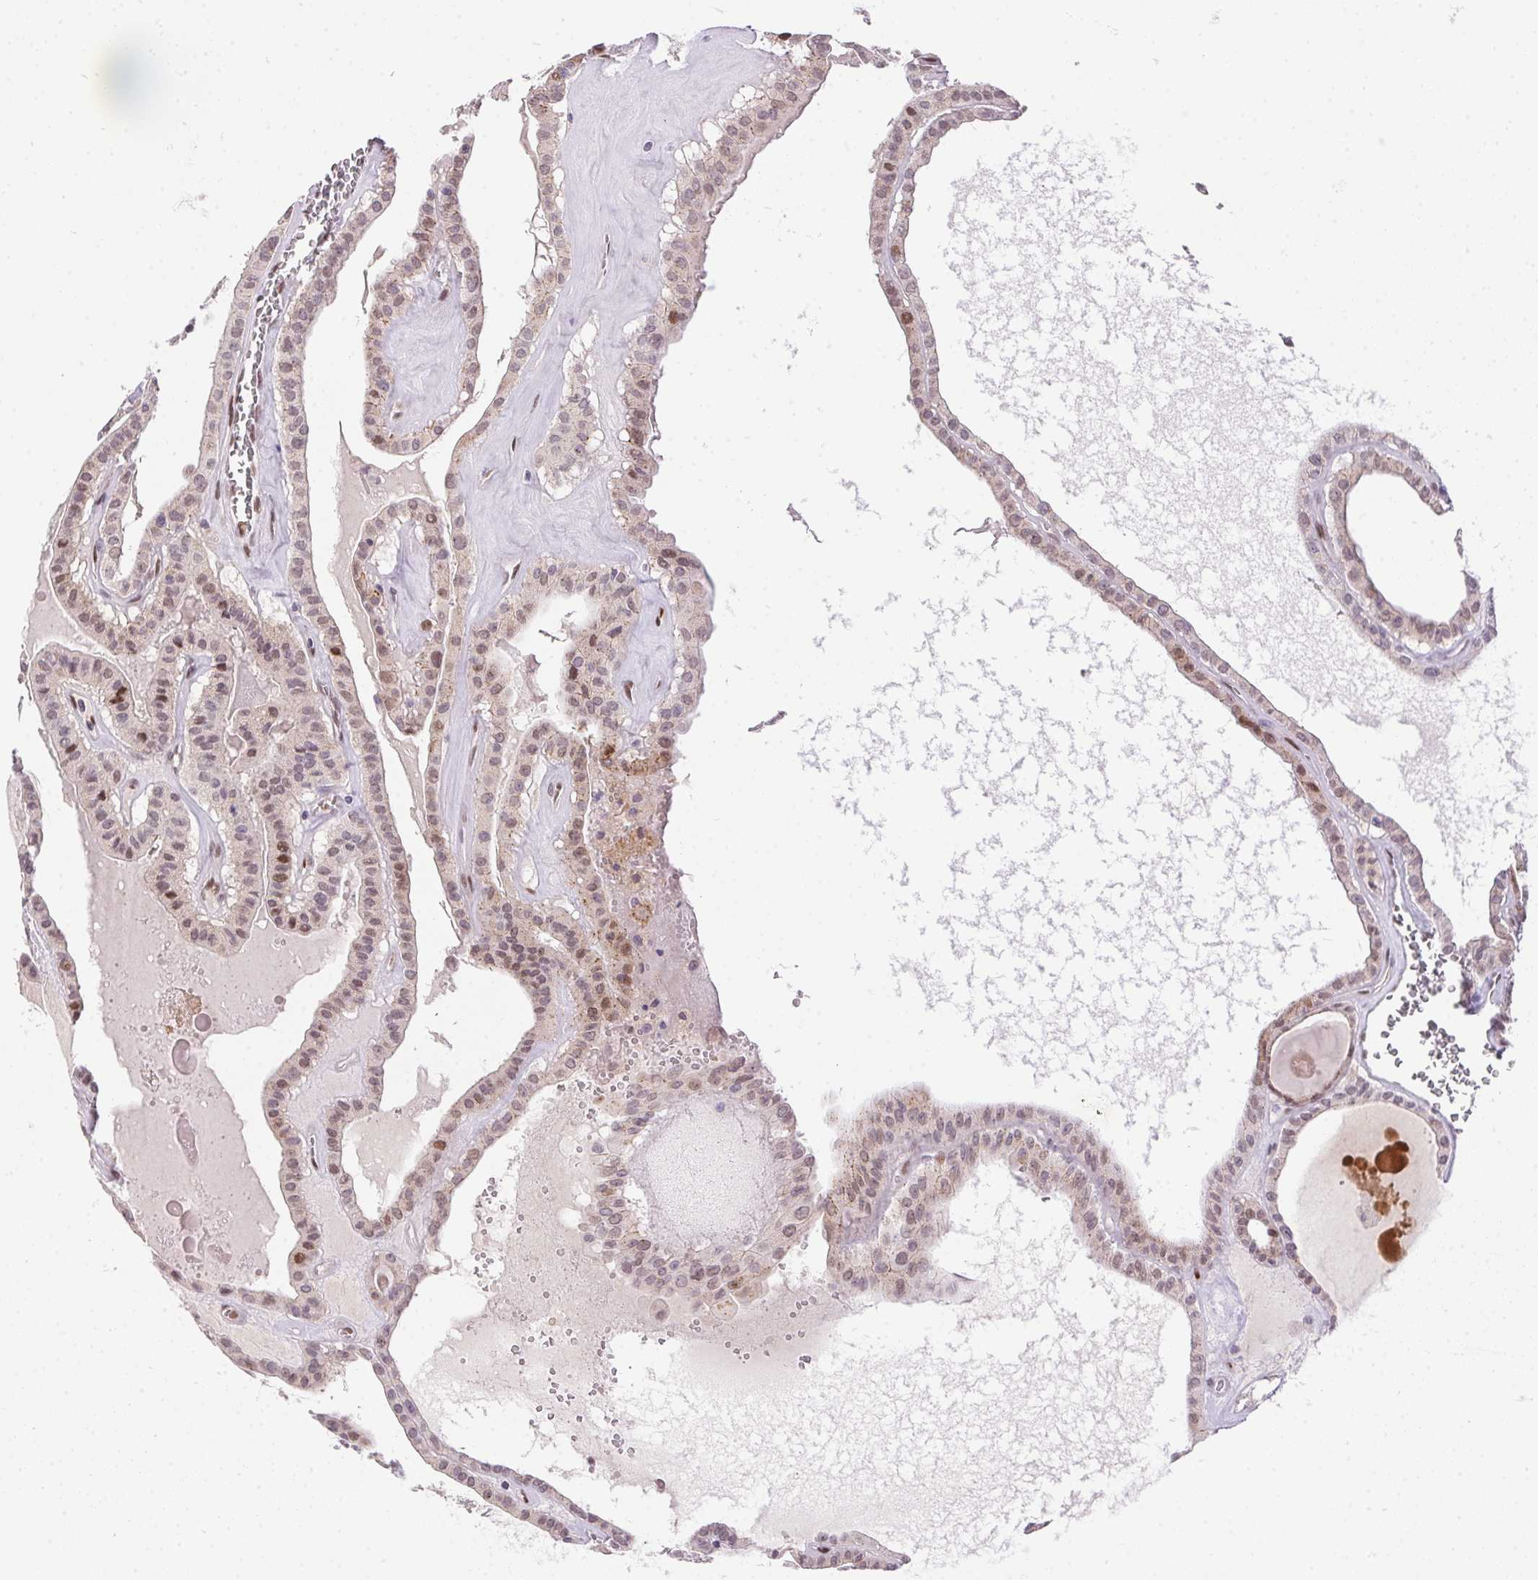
{"staining": {"intensity": "weak", "quantity": ">75%", "location": "nuclear"}, "tissue": "thyroid cancer", "cell_type": "Tumor cells", "image_type": "cancer", "snomed": [{"axis": "morphology", "description": "Papillary adenocarcinoma, NOS"}, {"axis": "topography", "description": "Thyroid gland"}], "caption": "IHC image of human papillary adenocarcinoma (thyroid) stained for a protein (brown), which displays low levels of weak nuclear staining in about >75% of tumor cells.", "gene": "SP9", "patient": {"sex": "male", "age": 52}}